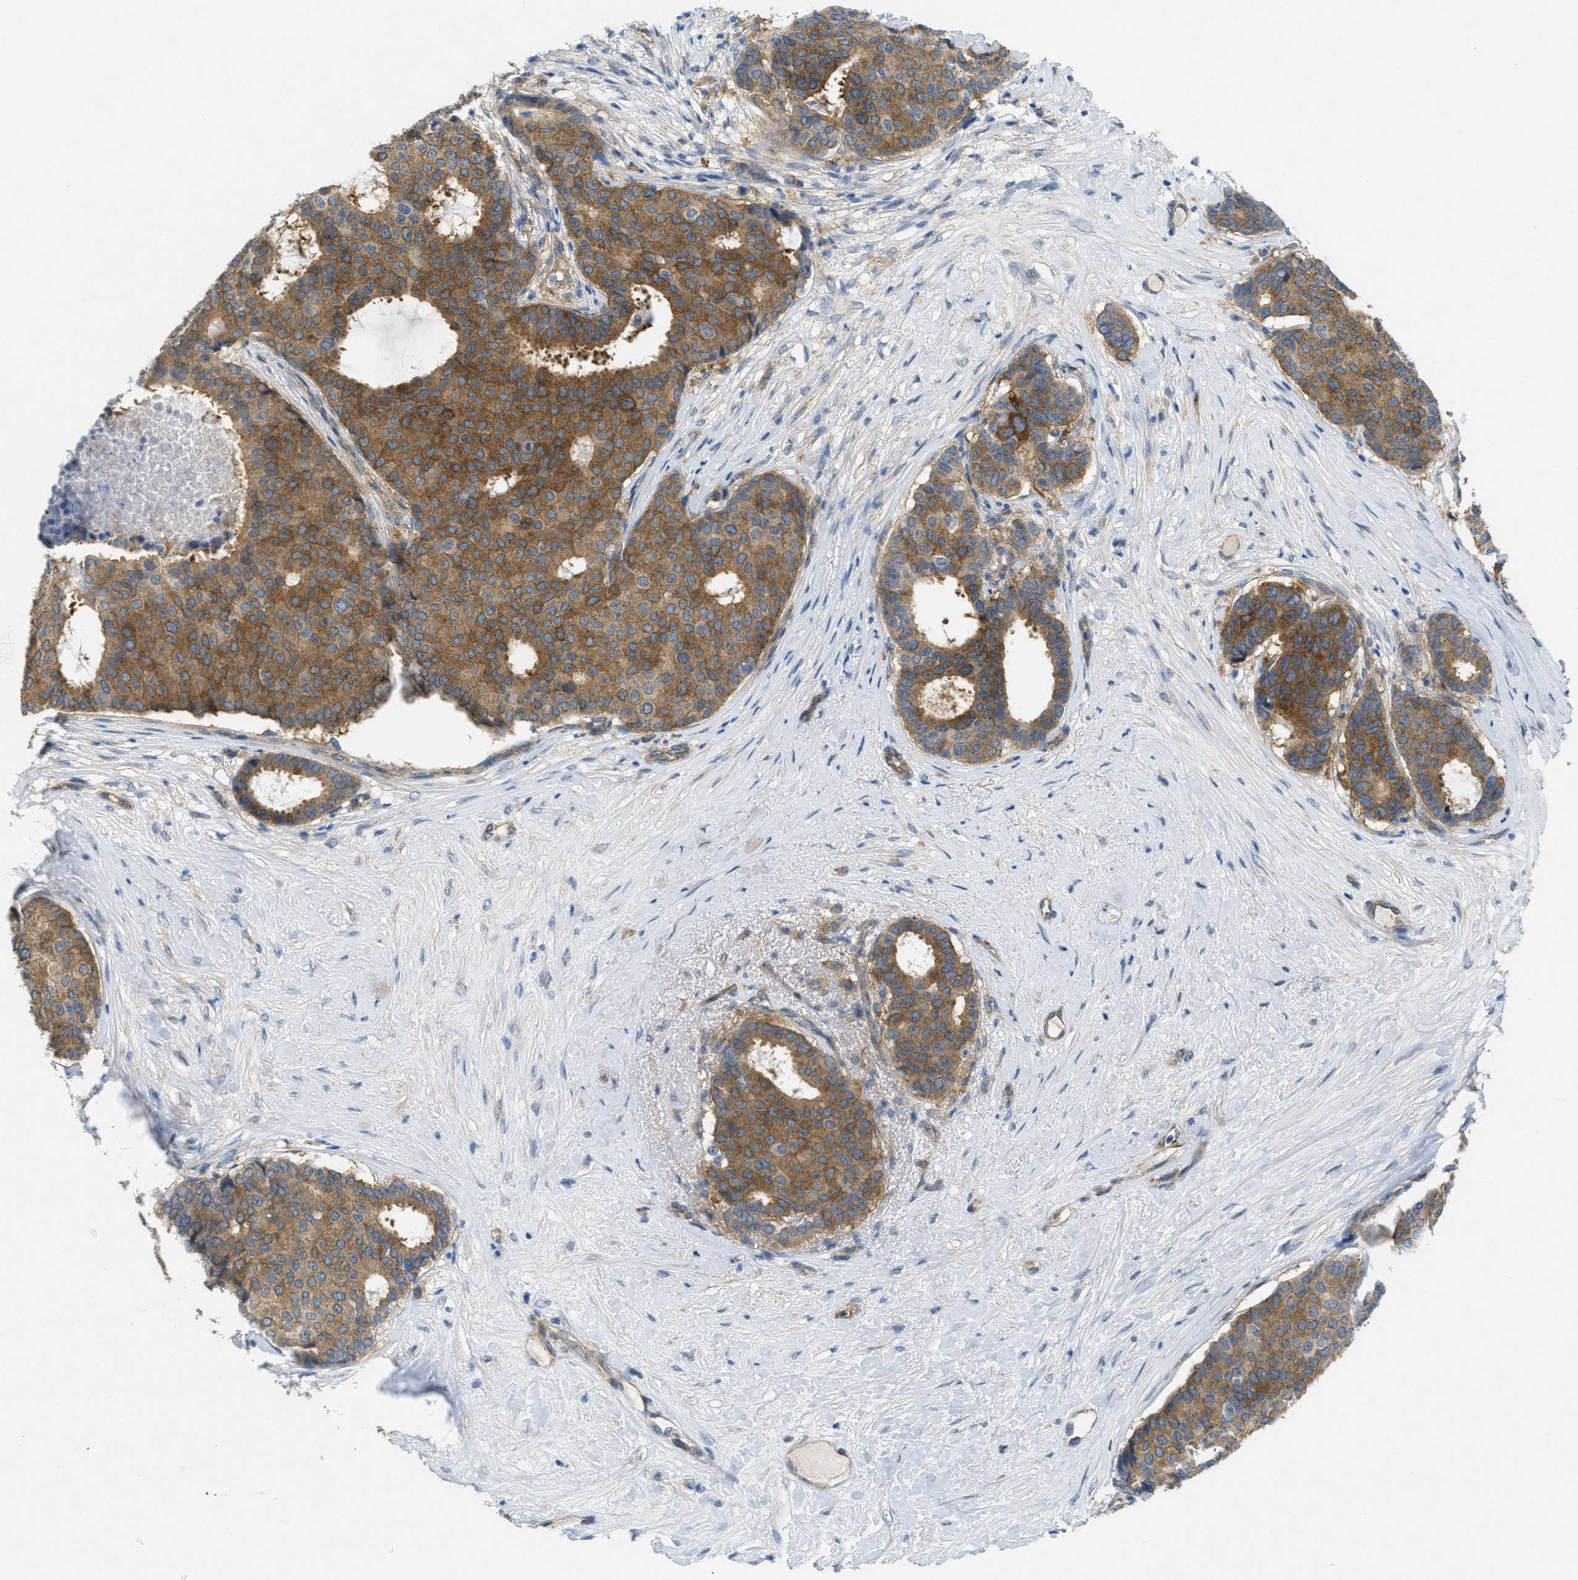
{"staining": {"intensity": "moderate", "quantity": ">75%", "location": "cytoplasmic/membranous"}, "tissue": "breast cancer", "cell_type": "Tumor cells", "image_type": "cancer", "snomed": [{"axis": "morphology", "description": "Duct carcinoma"}, {"axis": "topography", "description": "Breast"}], "caption": "The immunohistochemical stain highlights moderate cytoplasmic/membranous staining in tumor cells of breast cancer (infiltrating ductal carcinoma) tissue.", "gene": "ZFYVE9", "patient": {"sex": "female", "age": 75}}